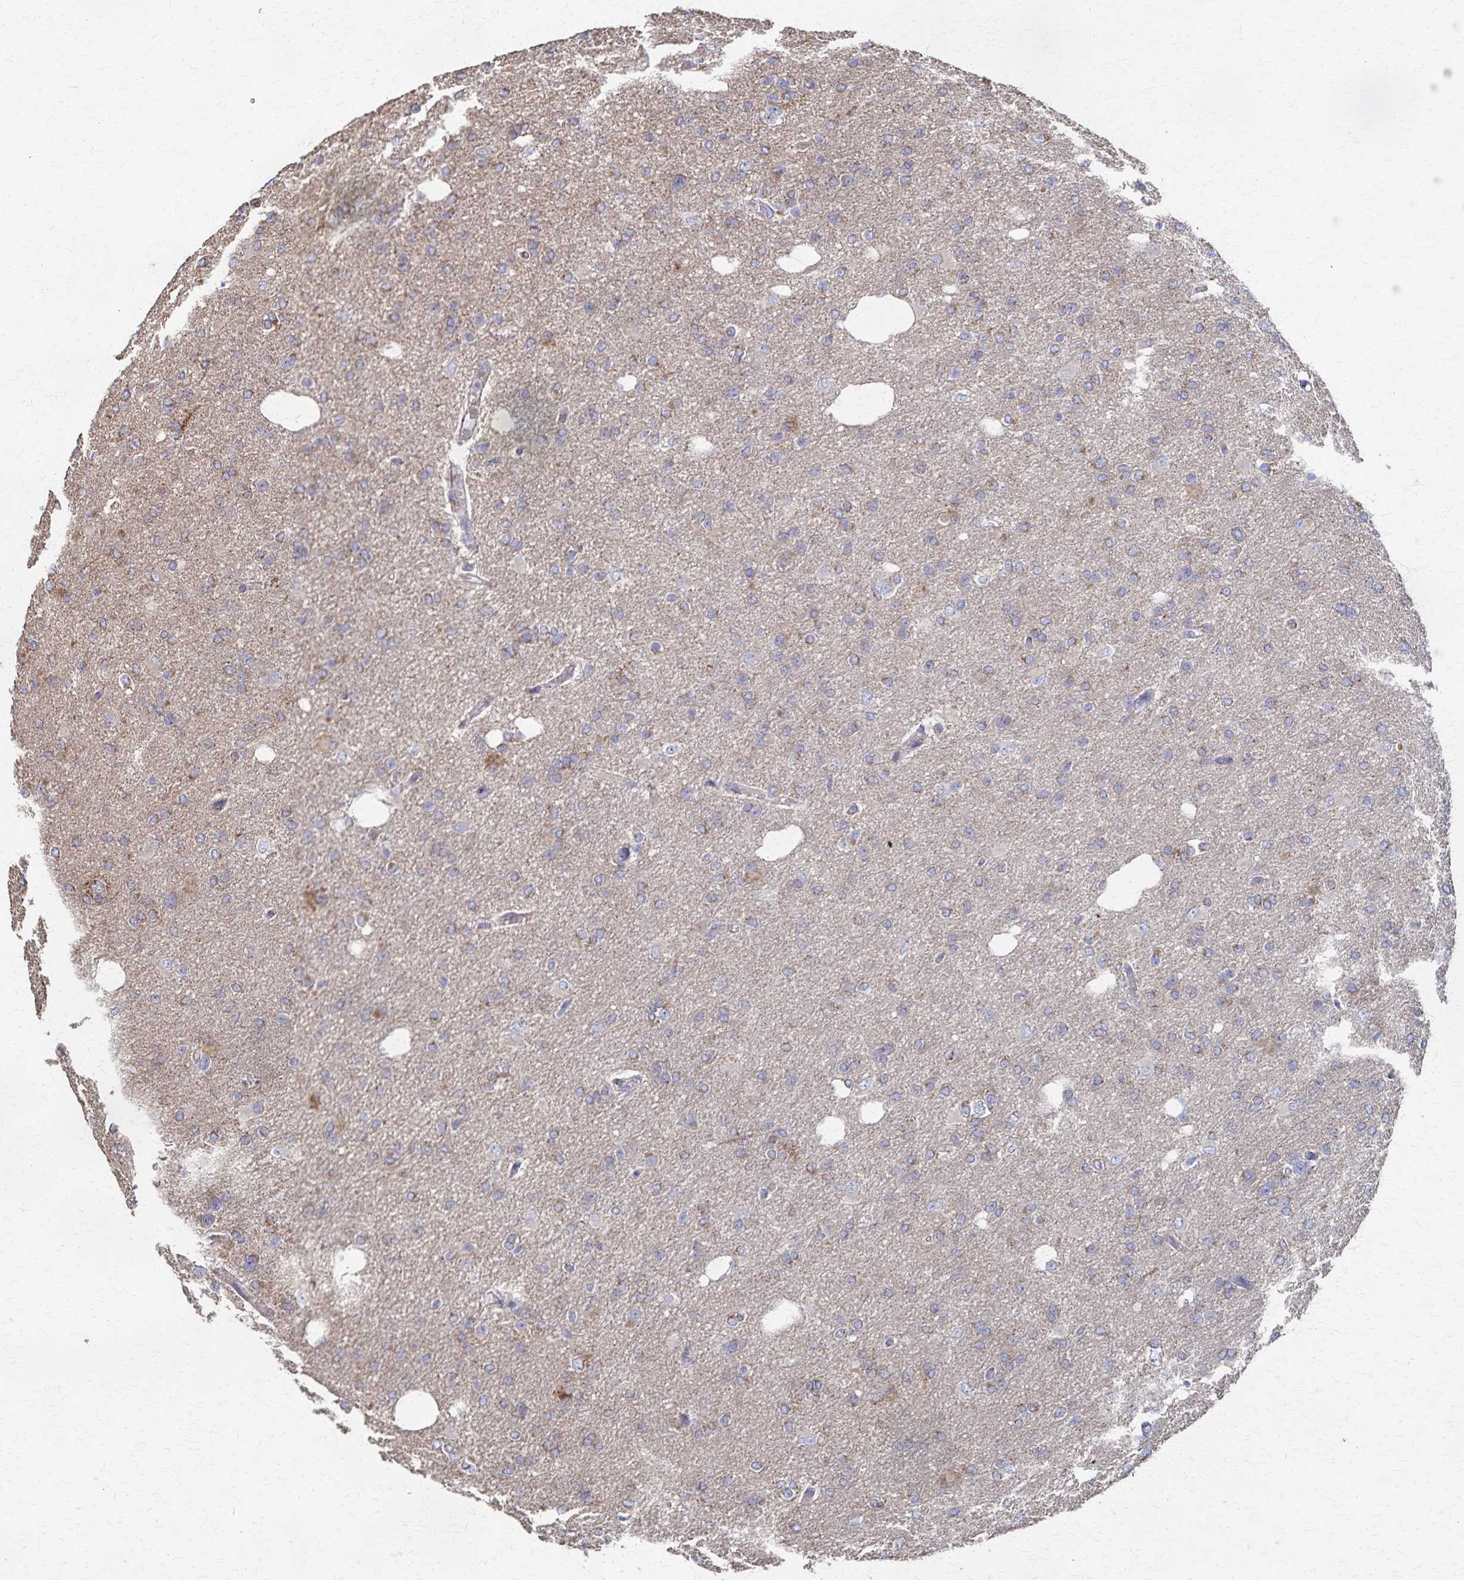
{"staining": {"intensity": "weak", "quantity": "<25%", "location": "cytoplasmic/membranous"}, "tissue": "glioma", "cell_type": "Tumor cells", "image_type": "cancer", "snomed": [{"axis": "morphology", "description": "Glioma, malignant, Low grade"}, {"axis": "topography", "description": "Brain"}], "caption": "Immunohistochemistry photomicrograph of human malignant low-grade glioma stained for a protein (brown), which reveals no expression in tumor cells.", "gene": "PGAP2", "patient": {"sex": "male", "age": 26}}